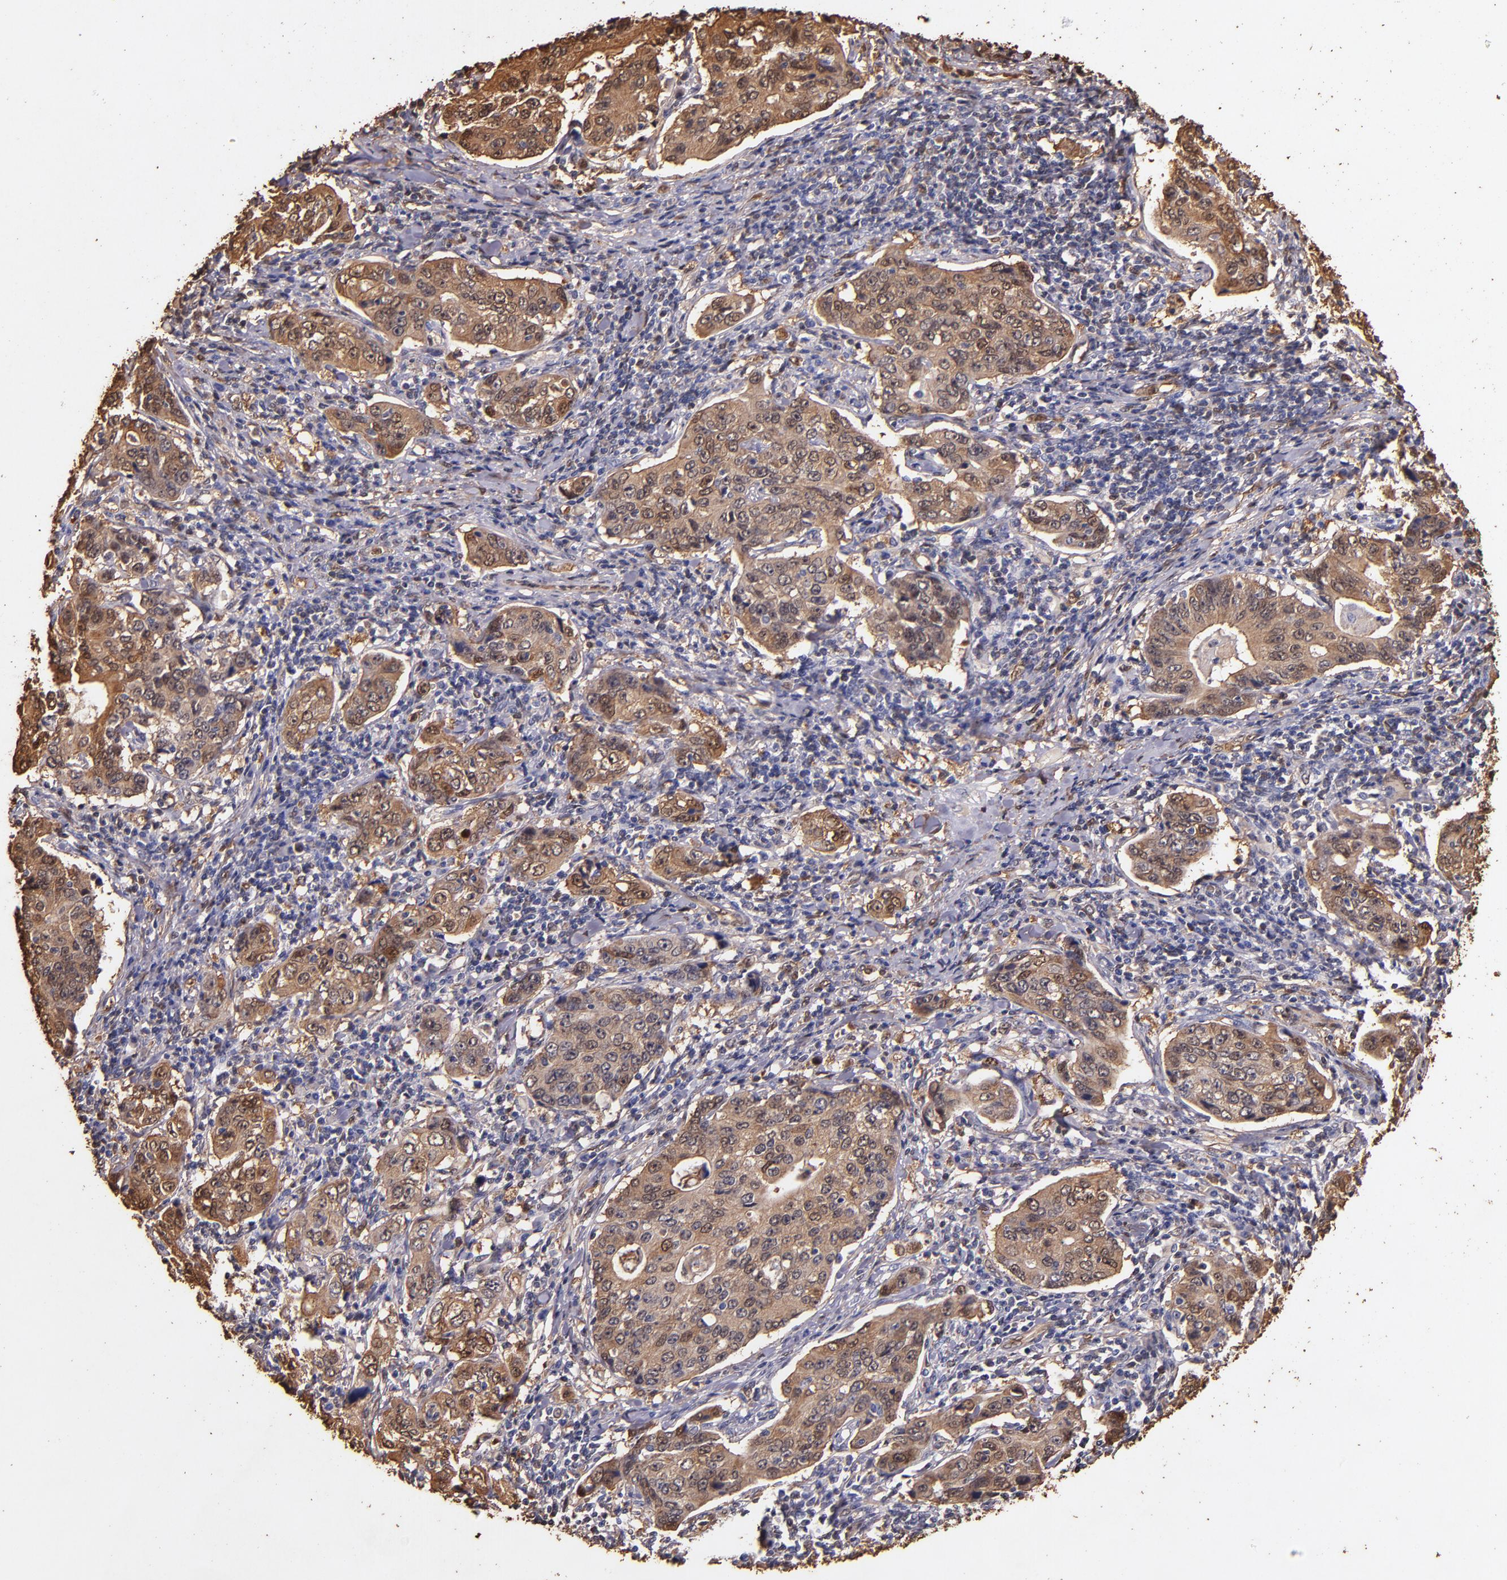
{"staining": {"intensity": "moderate", "quantity": ">75%", "location": "cytoplasmic/membranous"}, "tissue": "stomach cancer", "cell_type": "Tumor cells", "image_type": "cancer", "snomed": [{"axis": "morphology", "description": "Adenocarcinoma, NOS"}, {"axis": "topography", "description": "Esophagus"}, {"axis": "topography", "description": "Stomach"}], "caption": "Protein positivity by IHC exhibits moderate cytoplasmic/membranous staining in about >75% of tumor cells in adenocarcinoma (stomach).", "gene": "S100A6", "patient": {"sex": "male", "age": 74}}